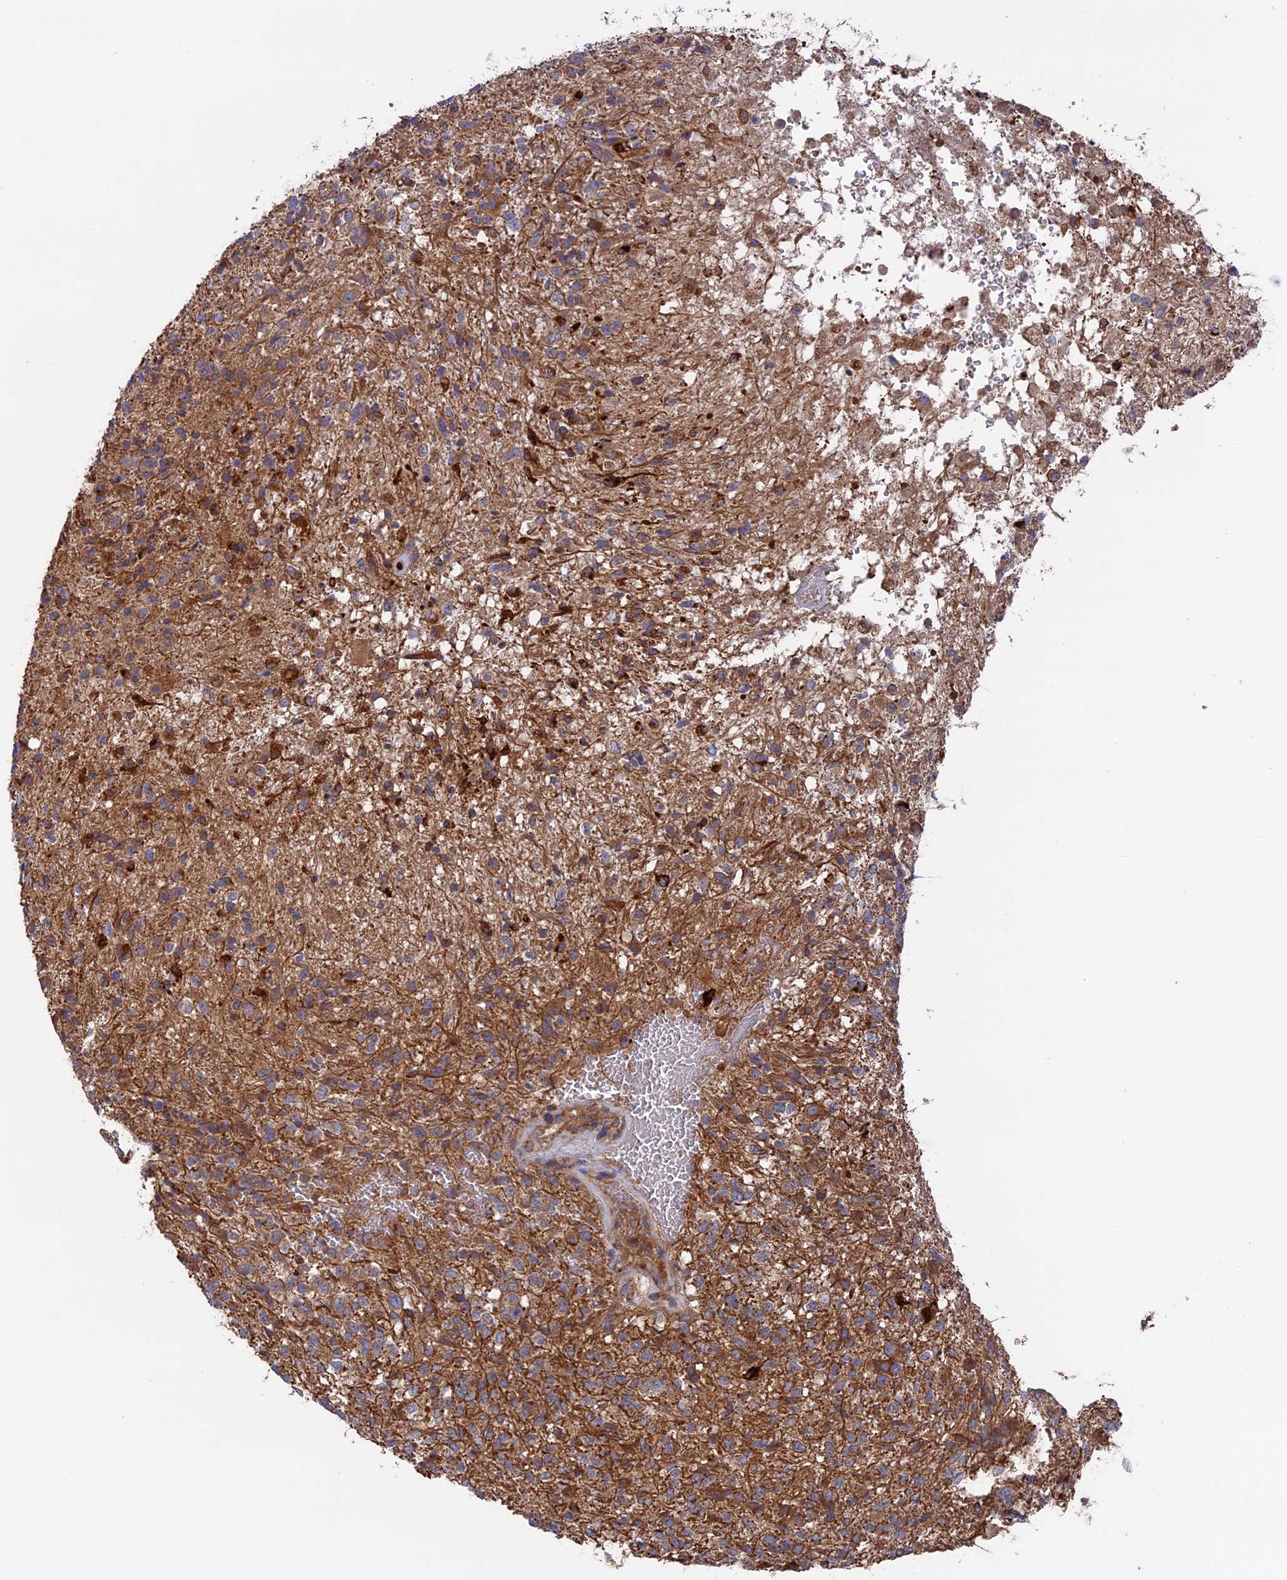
{"staining": {"intensity": "moderate", "quantity": "<25%", "location": "cytoplasmic/membranous"}, "tissue": "glioma", "cell_type": "Tumor cells", "image_type": "cancer", "snomed": [{"axis": "morphology", "description": "Glioma, malignant, High grade"}, {"axis": "topography", "description": "Brain"}], "caption": "Brown immunohistochemical staining in malignant glioma (high-grade) exhibits moderate cytoplasmic/membranous expression in about <25% of tumor cells. The protein of interest is stained brown, and the nuclei are stained in blue (DAB (3,3'-diaminobenzidine) IHC with brightfield microscopy, high magnification).", "gene": "TELO2", "patient": {"sex": "male", "age": 56}}